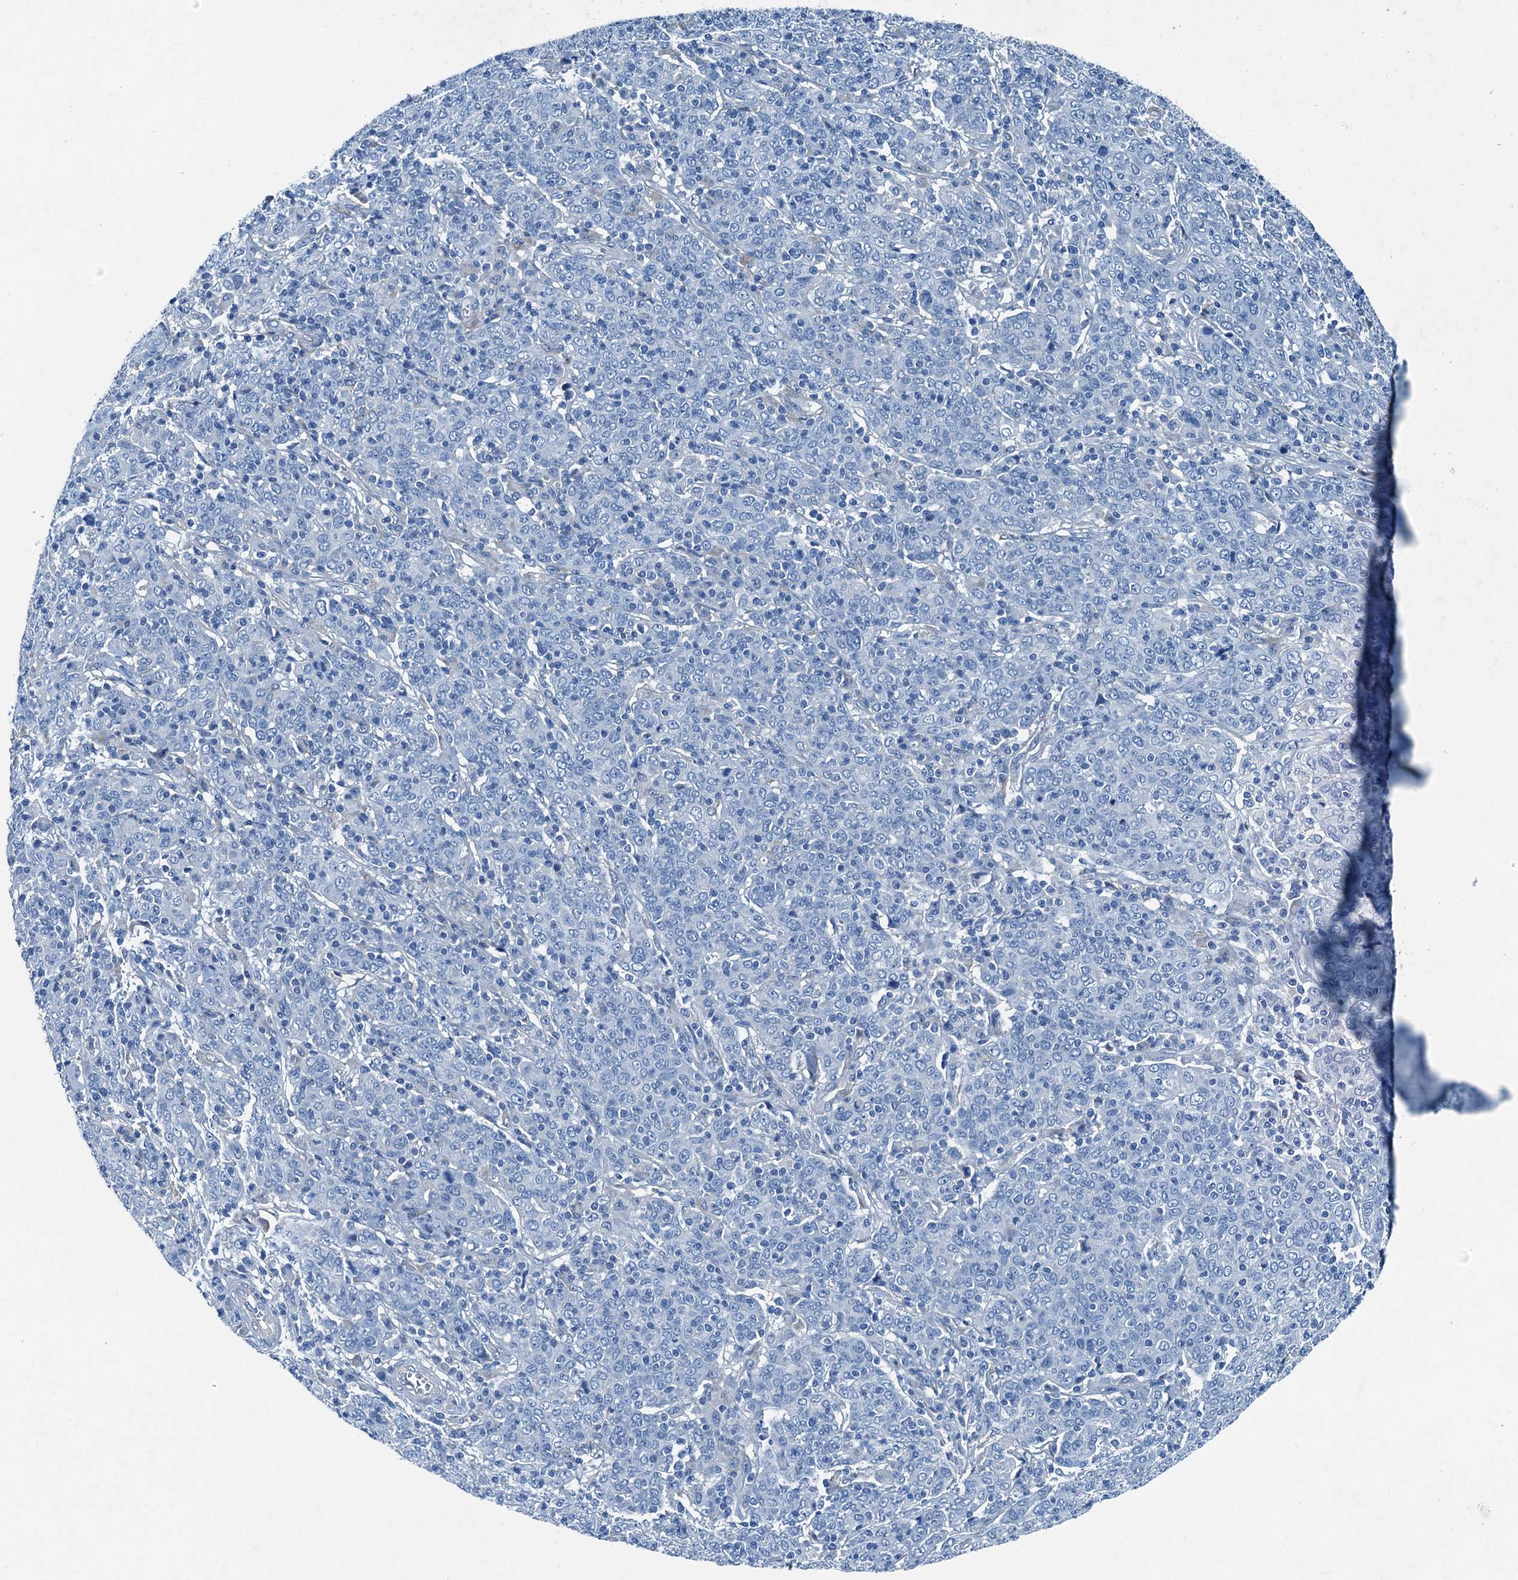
{"staining": {"intensity": "negative", "quantity": "none", "location": "none"}, "tissue": "cervical cancer", "cell_type": "Tumor cells", "image_type": "cancer", "snomed": [{"axis": "morphology", "description": "Squamous cell carcinoma, NOS"}, {"axis": "topography", "description": "Cervix"}], "caption": "DAB immunohistochemical staining of human cervical squamous cell carcinoma shows no significant expression in tumor cells.", "gene": "RAB3IL1", "patient": {"sex": "female", "age": 67}}